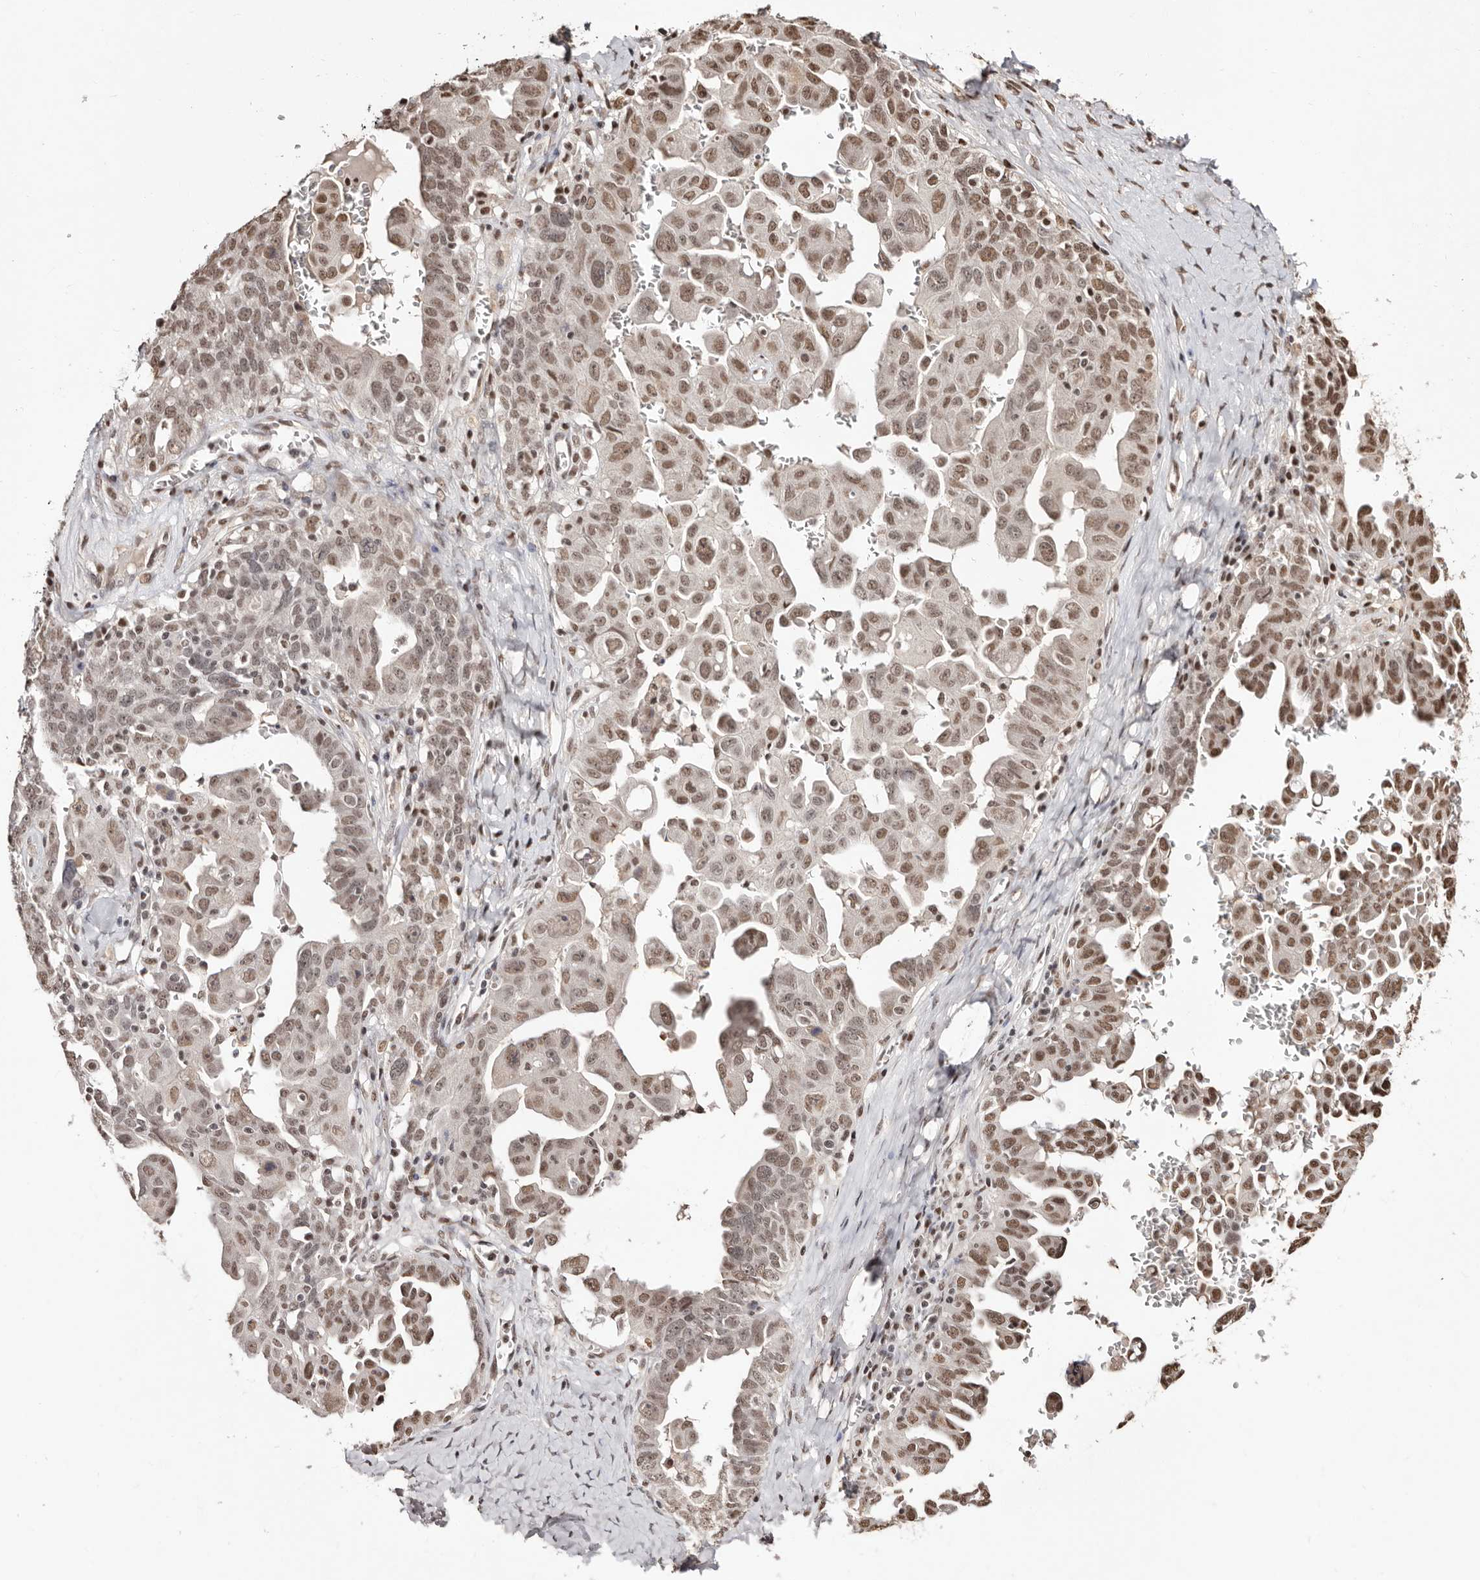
{"staining": {"intensity": "moderate", "quantity": ">75%", "location": "nuclear"}, "tissue": "ovarian cancer", "cell_type": "Tumor cells", "image_type": "cancer", "snomed": [{"axis": "morphology", "description": "Carcinoma, endometroid"}, {"axis": "topography", "description": "Ovary"}], "caption": "A photomicrograph showing moderate nuclear staining in approximately >75% of tumor cells in endometroid carcinoma (ovarian), as visualized by brown immunohistochemical staining.", "gene": "BICRAL", "patient": {"sex": "female", "age": 62}}